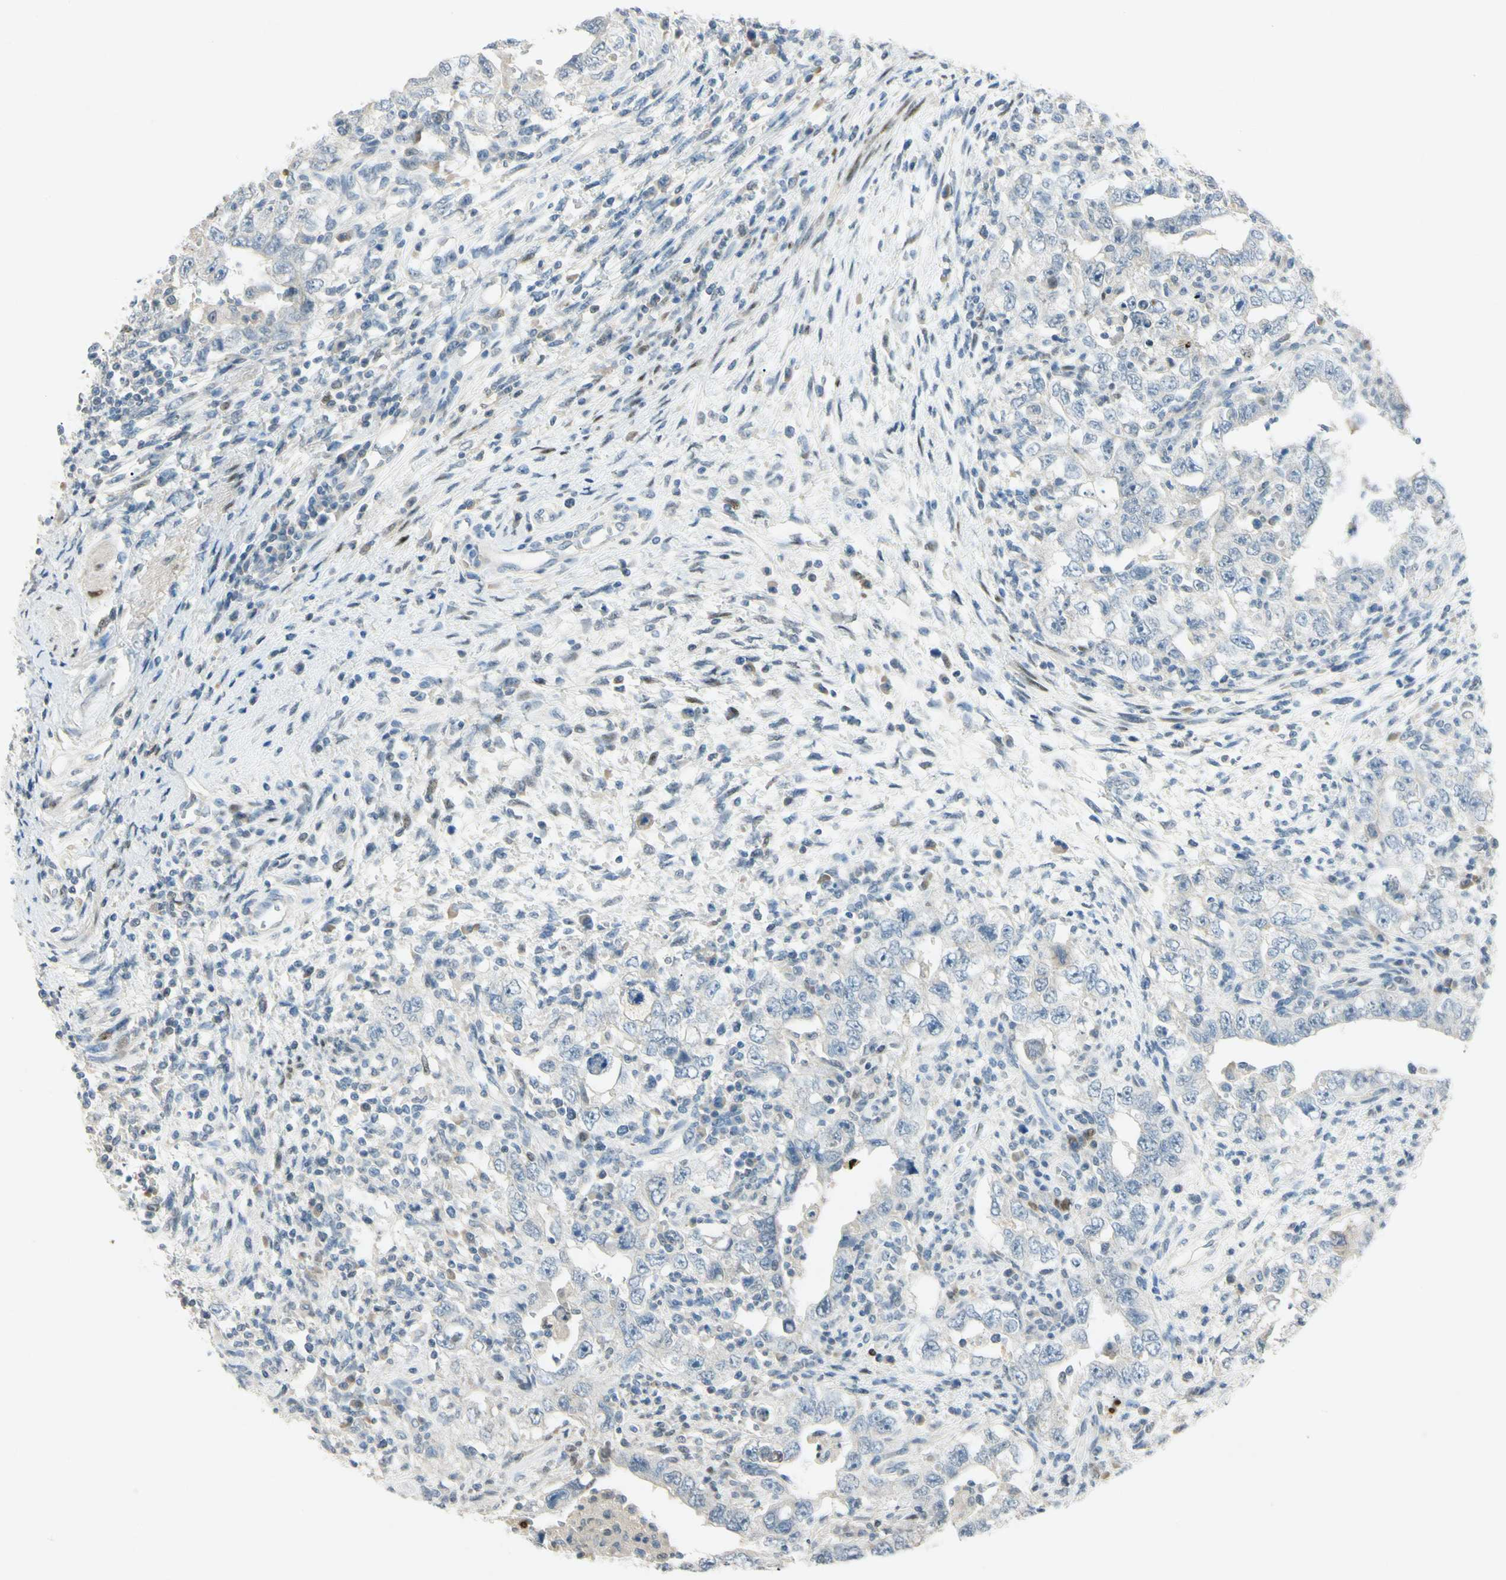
{"staining": {"intensity": "negative", "quantity": "none", "location": "none"}, "tissue": "testis cancer", "cell_type": "Tumor cells", "image_type": "cancer", "snomed": [{"axis": "morphology", "description": "Carcinoma, Embryonal, NOS"}, {"axis": "topography", "description": "Testis"}], "caption": "Tumor cells show no significant positivity in testis embryonal carcinoma.", "gene": "HSPA1B", "patient": {"sex": "male", "age": 26}}